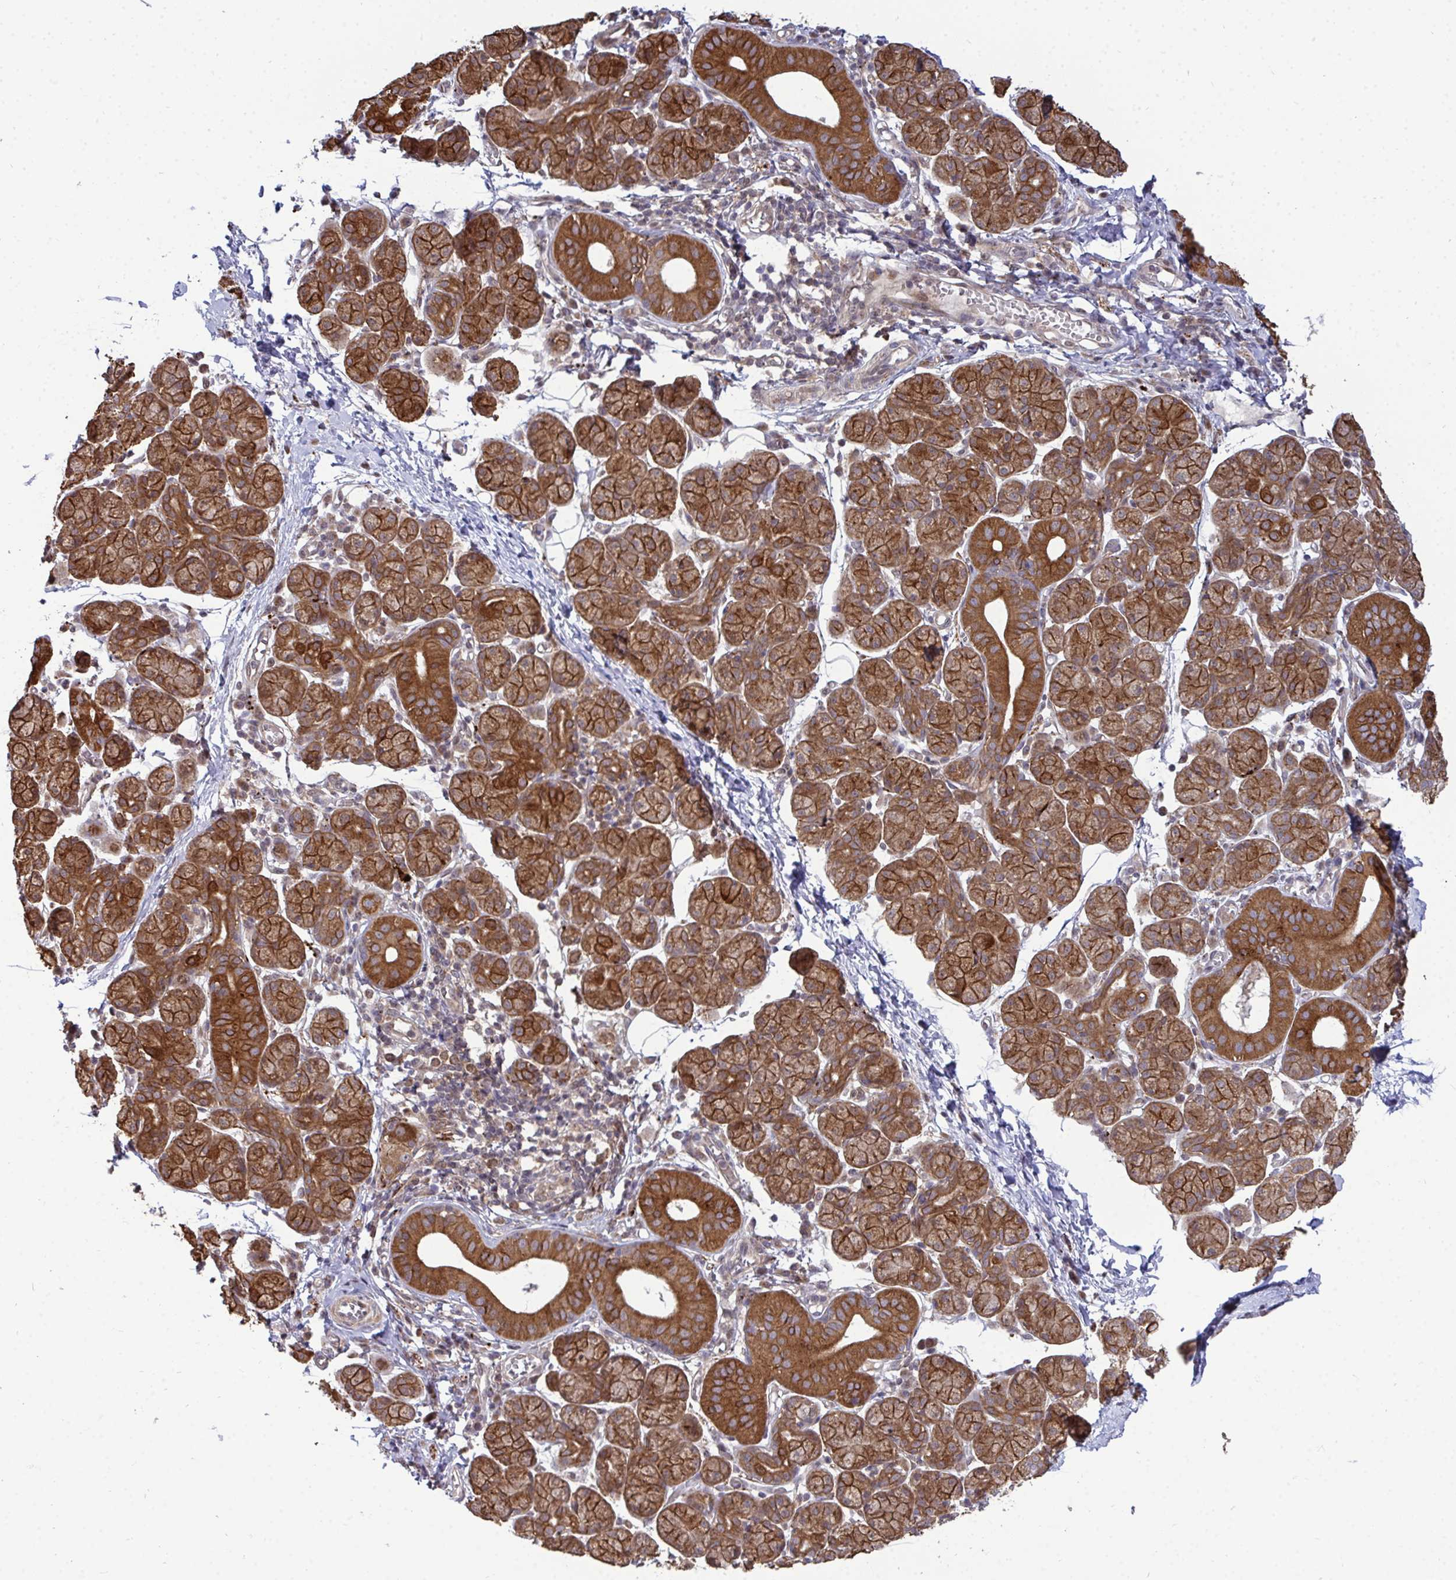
{"staining": {"intensity": "strong", "quantity": ">75%", "location": "cytoplasmic/membranous"}, "tissue": "salivary gland", "cell_type": "Glandular cells", "image_type": "normal", "snomed": [{"axis": "morphology", "description": "Normal tissue, NOS"}, {"axis": "morphology", "description": "Inflammation, NOS"}, {"axis": "topography", "description": "Lymph node"}, {"axis": "topography", "description": "Salivary gland"}], "caption": "Normal salivary gland reveals strong cytoplasmic/membranous staining in about >75% of glandular cells The staining is performed using DAB brown chromogen to label protein expression. The nuclei are counter-stained blue using hematoxylin..", "gene": "TRIM44", "patient": {"sex": "male", "age": 3}}